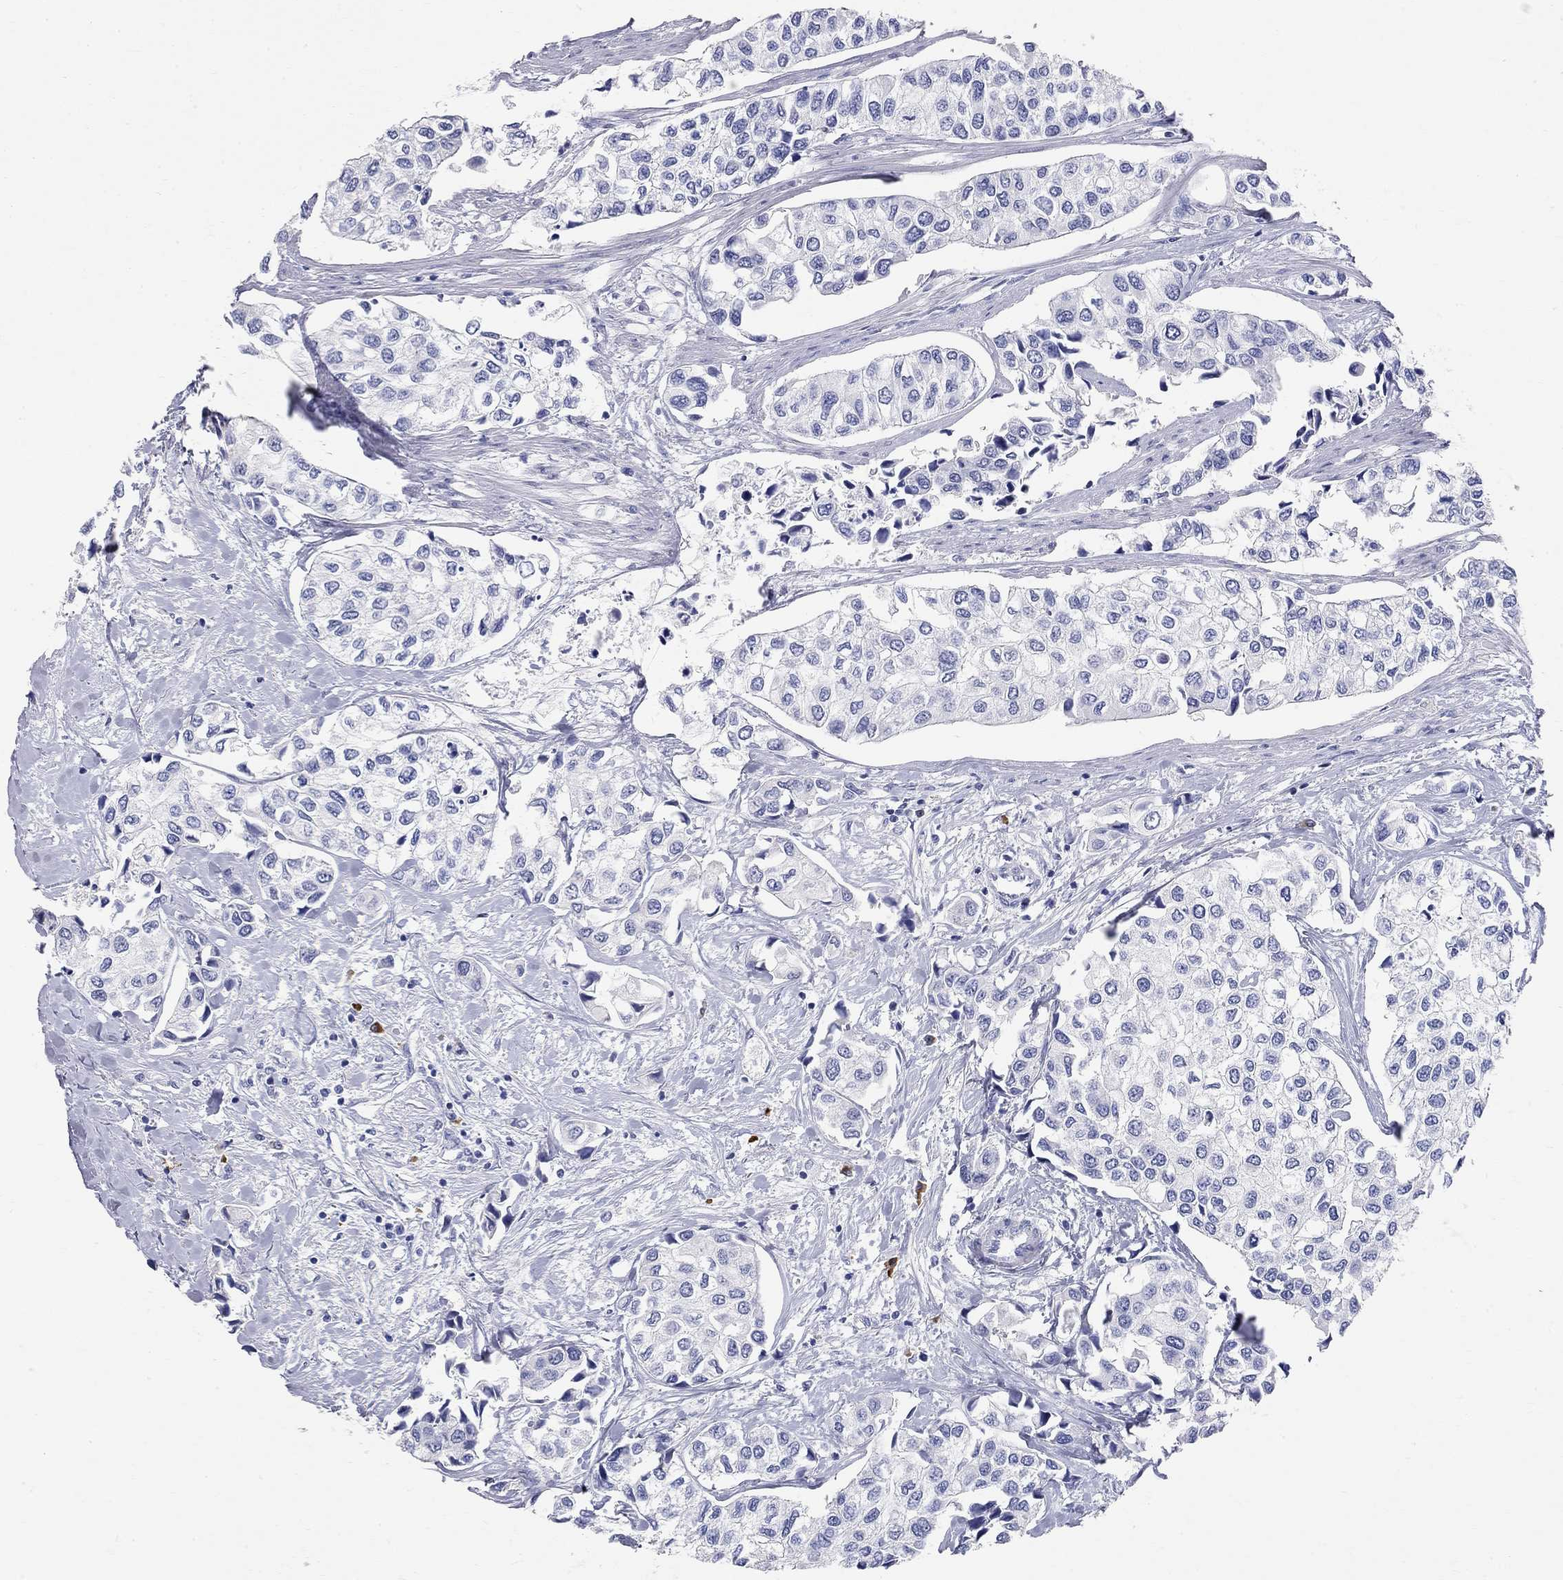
{"staining": {"intensity": "negative", "quantity": "none", "location": "none"}, "tissue": "urothelial cancer", "cell_type": "Tumor cells", "image_type": "cancer", "snomed": [{"axis": "morphology", "description": "Urothelial carcinoma, High grade"}, {"axis": "topography", "description": "Urinary bladder"}], "caption": "There is no significant staining in tumor cells of urothelial carcinoma (high-grade).", "gene": "PHOX2B", "patient": {"sex": "male", "age": 73}}